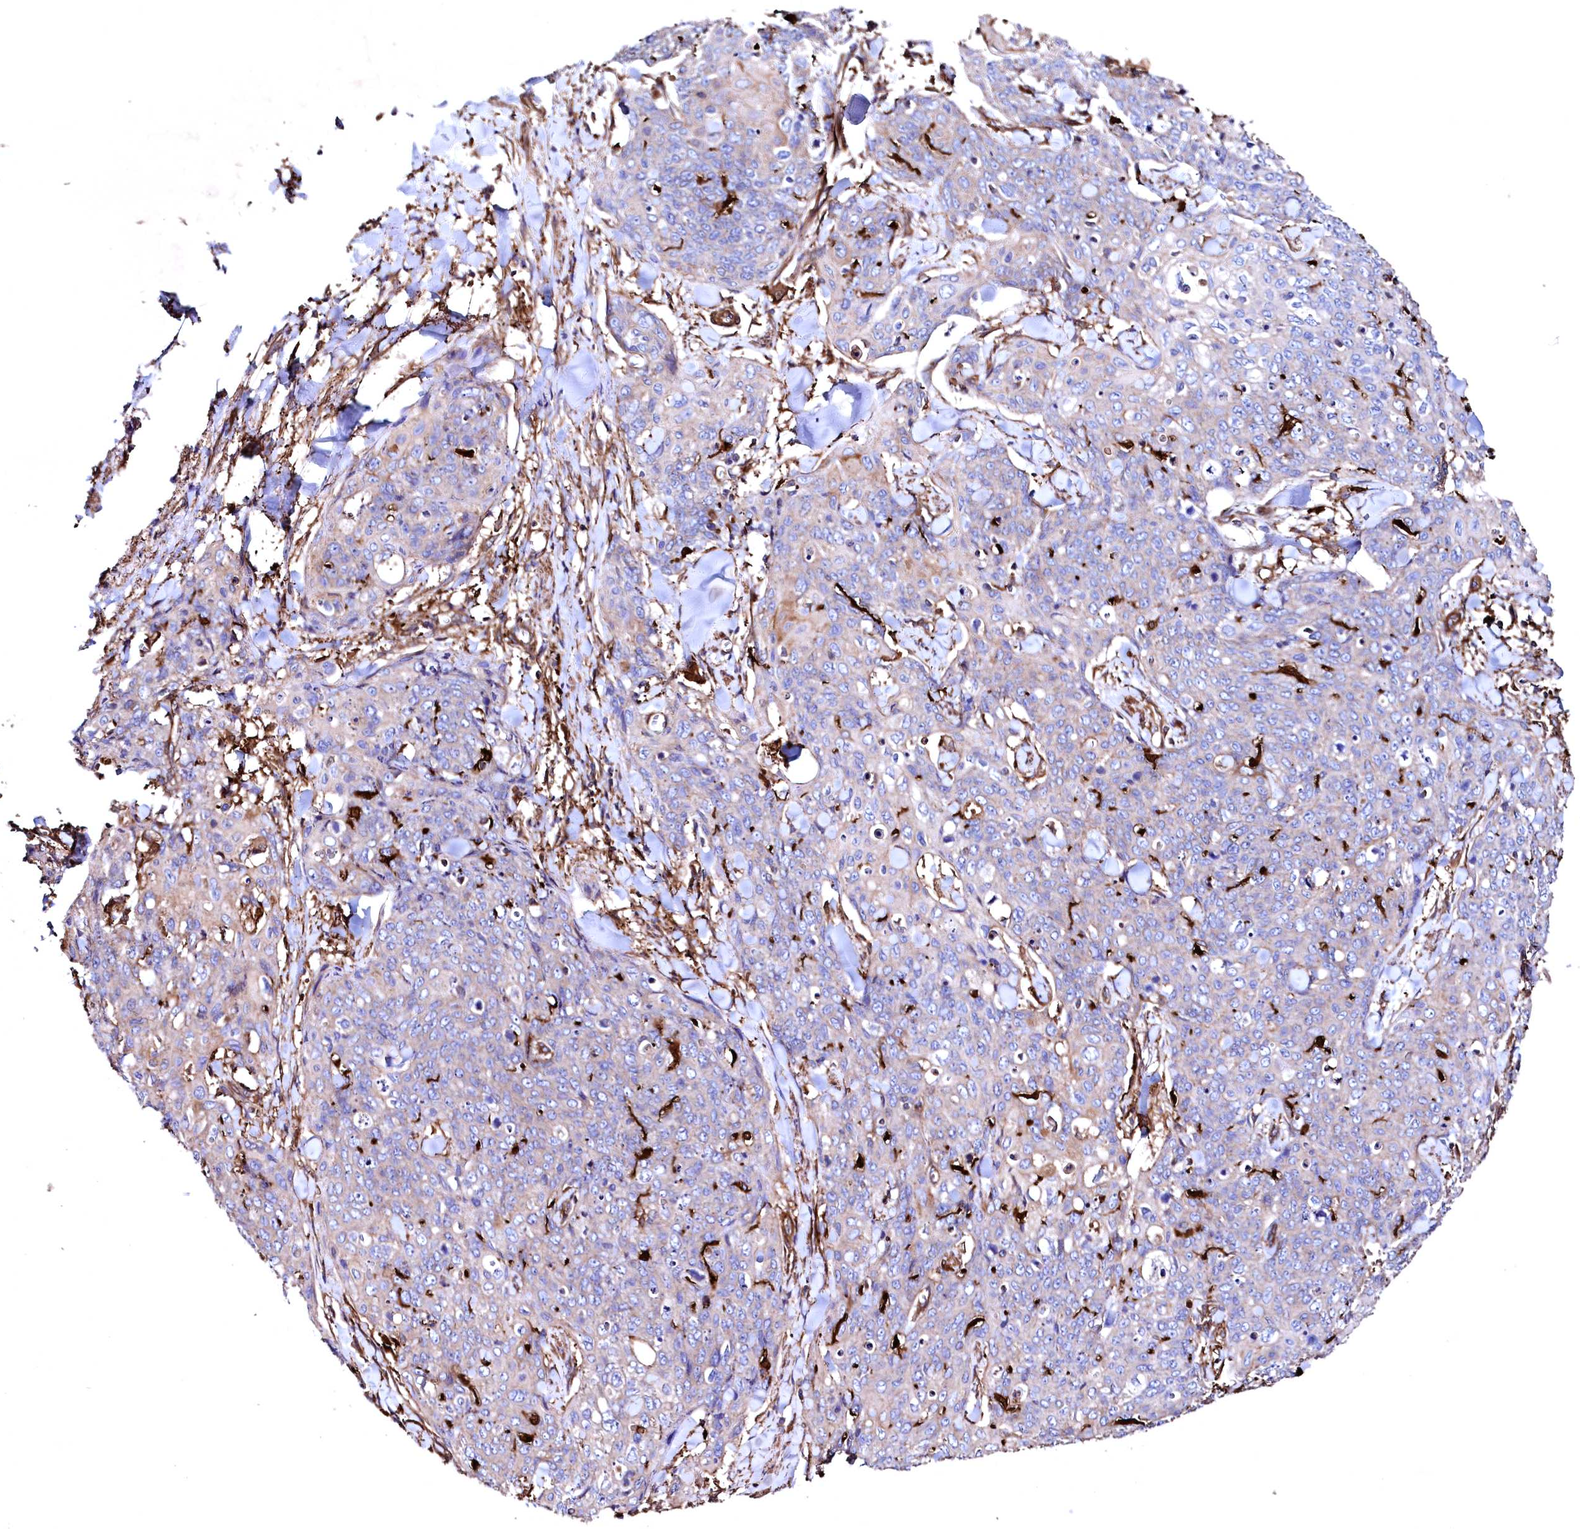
{"staining": {"intensity": "weak", "quantity": "<25%", "location": "cytoplasmic/membranous"}, "tissue": "skin cancer", "cell_type": "Tumor cells", "image_type": "cancer", "snomed": [{"axis": "morphology", "description": "Squamous cell carcinoma, NOS"}, {"axis": "topography", "description": "Skin"}, {"axis": "topography", "description": "Vulva"}], "caption": "Tumor cells are negative for brown protein staining in skin cancer. Nuclei are stained in blue.", "gene": "STAMBPL1", "patient": {"sex": "female", "age": 85}}